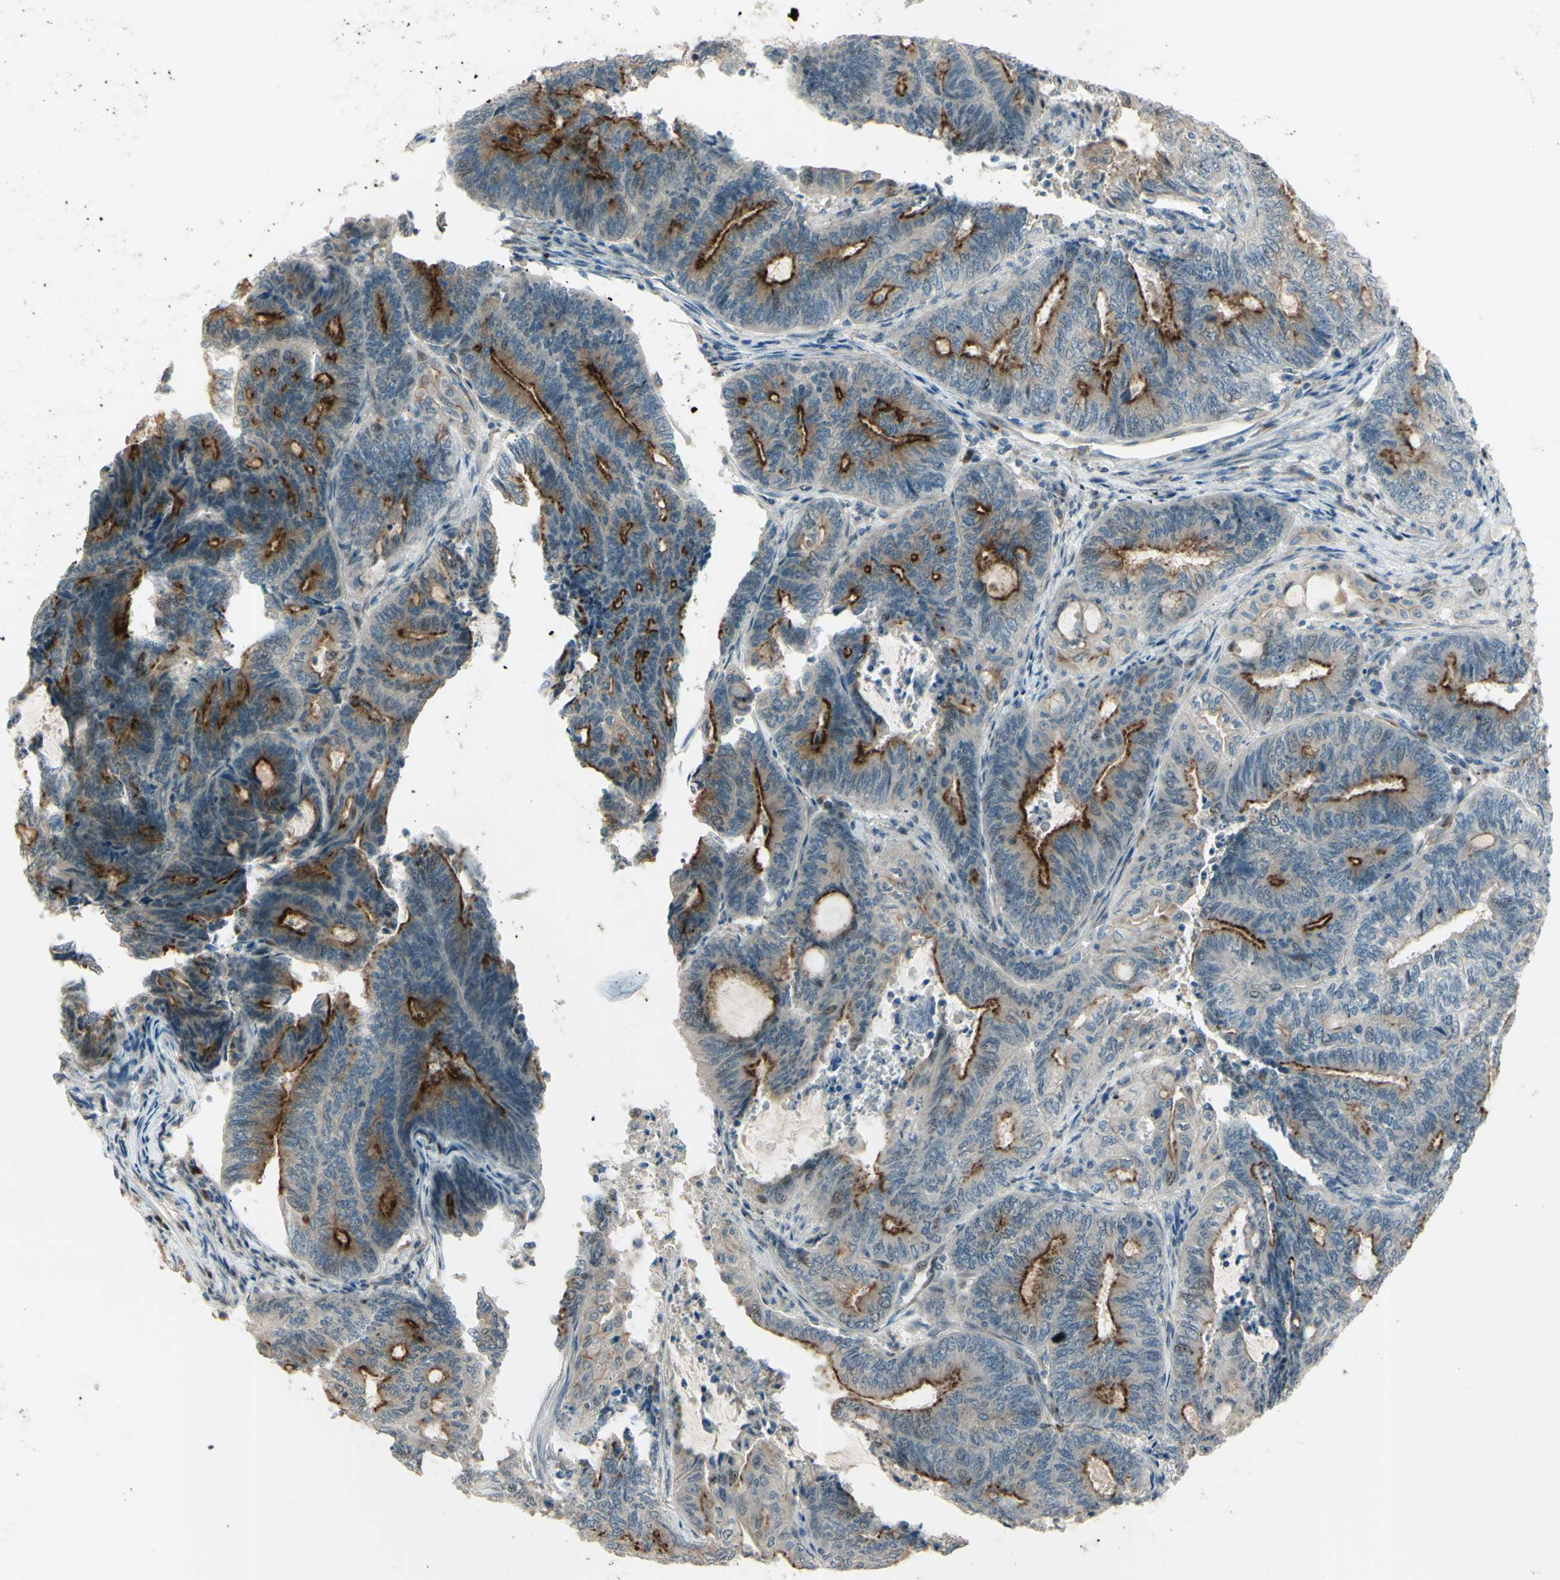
{"staining": {"intensity": "moderate", "quantity": "25%-75%", "location": "cytoplasmic/membranous"}, "tissue": "endometrial cancer", "cell_type": "Tumor cells", "image_type": "cancer", "snomed": [{"axis": "morphology", "description": "Adenocarcinoma, NOS"}, {"axis": "topography", "description": "Uterus"}, {"axis": "topography", "description": "Endometrium"}], "caption": "Protein analysis of adenocarcinoma (endometrial) tissue exhibits moderate cytoplasmic/membranous staining in approximately 25%-75% of tumor cells.", "gene": "LMTK2", "patient": {"sex": "female", "age": 70}}